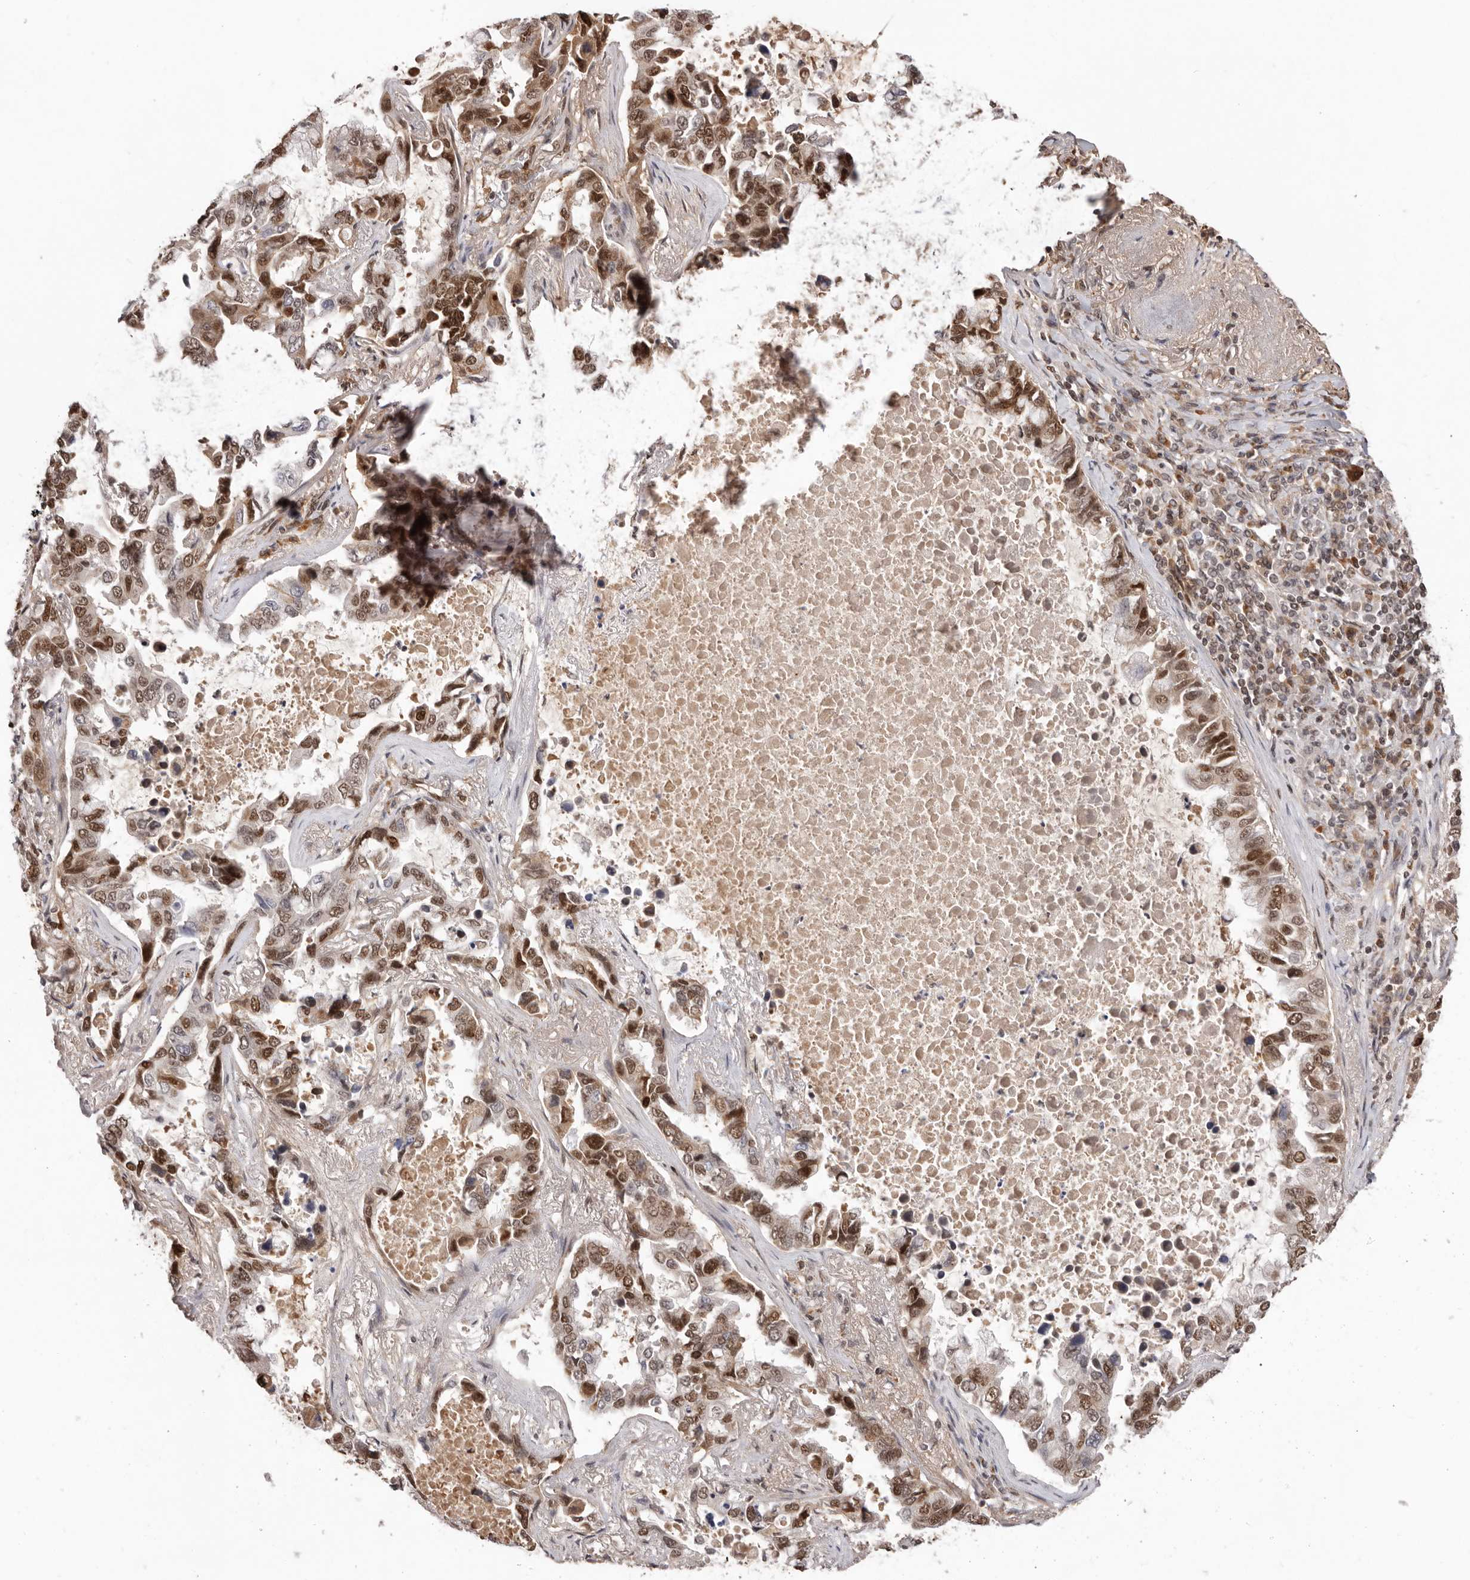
{"staining": {"intensity": "moderate", "quantity": ">75%", "location": "nuclear"}, "tissue": "lung cancer", "cell_type": "Tumor cells", "image_type": "cancer", "snomed": [{"axis": "morphology", "description": "Adenocarcinoma, NOS"}, {"axis": "topography", "description": "Lung"}], "caption": "This is an image of immunohistochemistry staining of lung cancer (adenocarcinoma), which shows moderate positivity in the nuclear of tumor cells.", "gene": "CHTOP", "patient": {"sex": "male", "age": 64}}